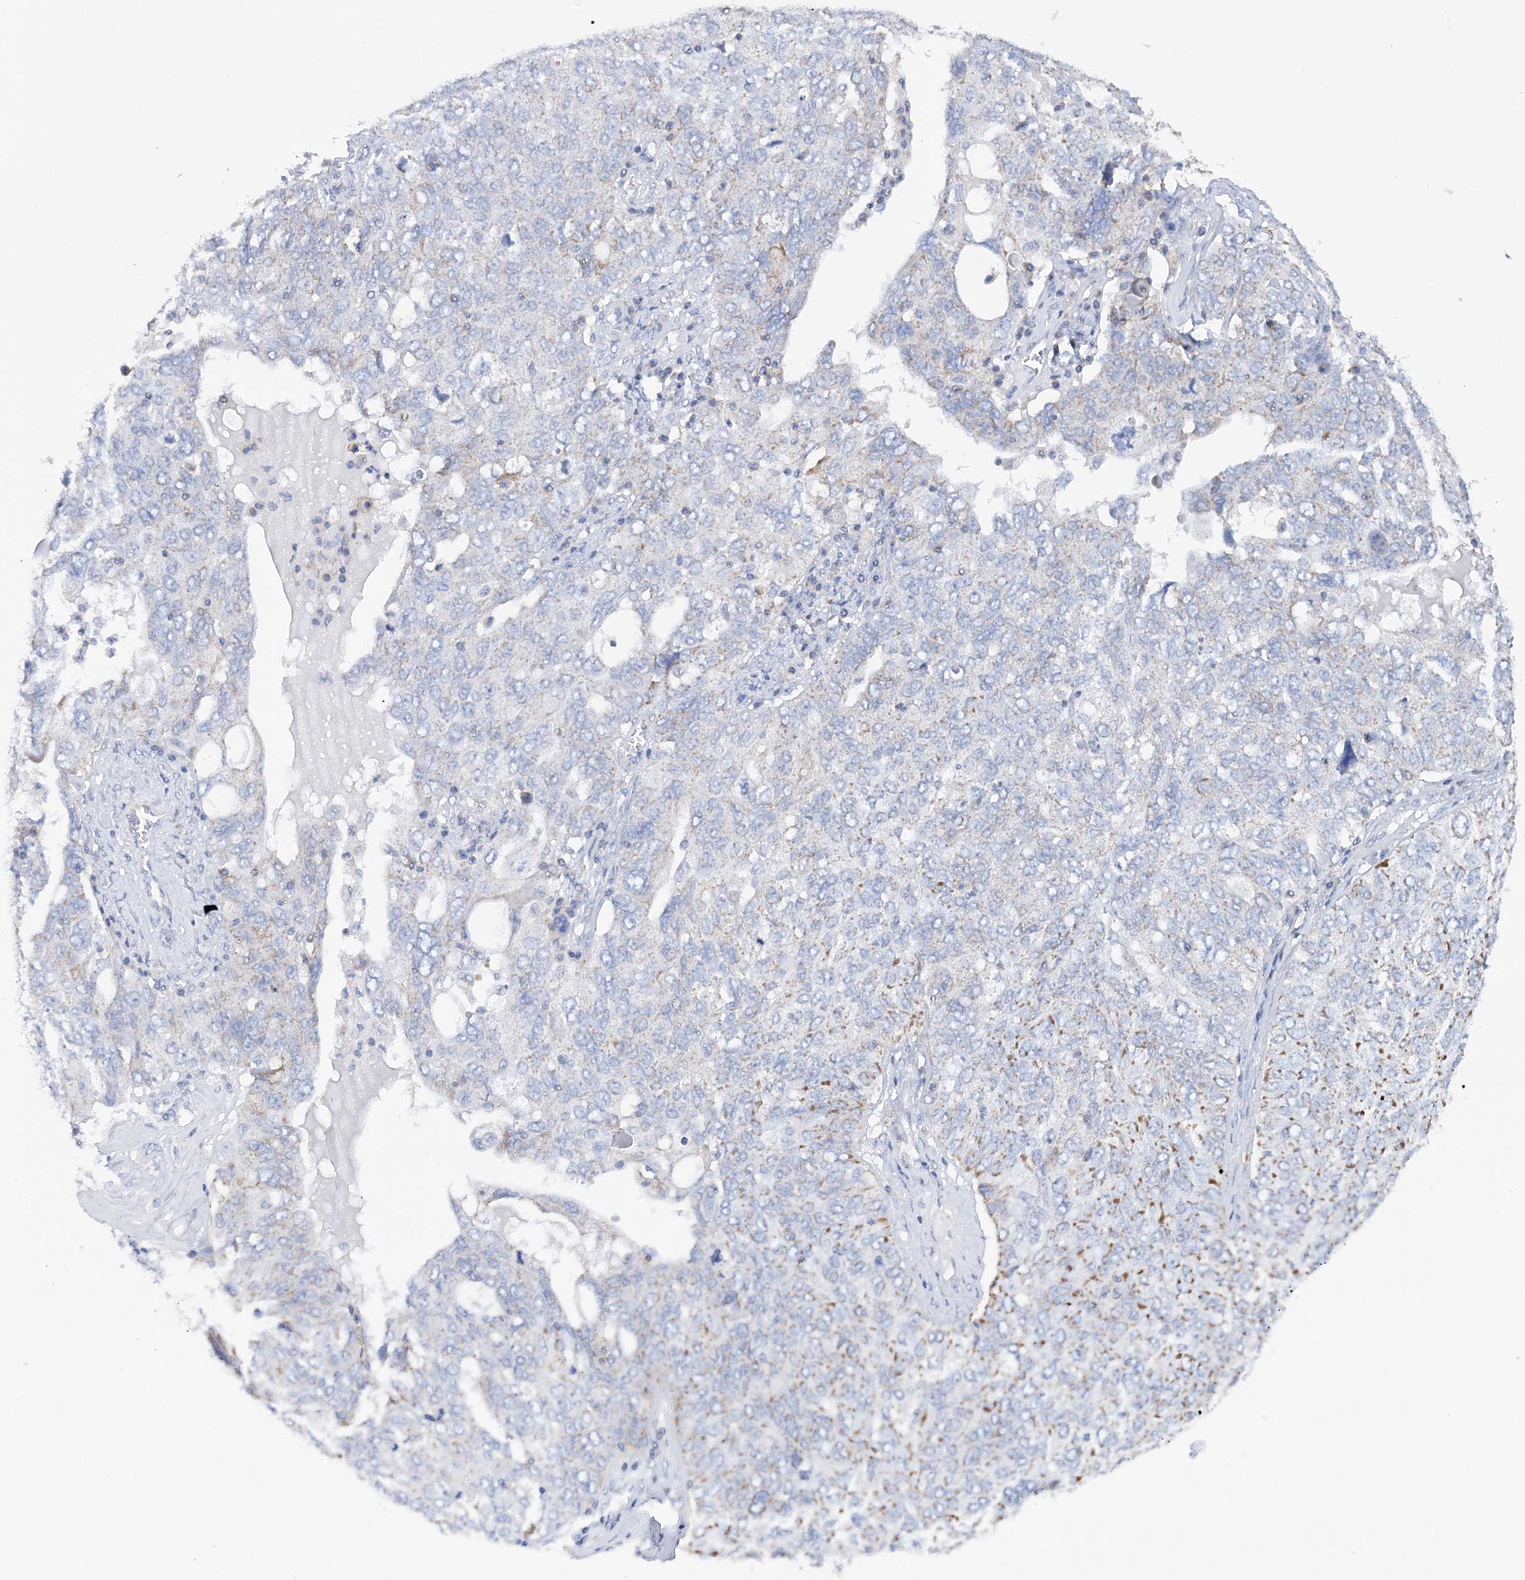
{"staining": {"intensity": "negative", "quantity": "none", "location": "none"}, "tissue": "ovarian cancer", "cell_type": "Tumor cells", "image_type": "cancer", "snomed": [{"axis": "morphology", "description": "Carcinoma, endometroid"}, {"axis": "topography", "description": "Ovary"}], "caption": "DAB immunohistochemical staining of human ovarian endometroid carcinoma displays no significant staining in tumor cells.", "gene": "TTC32", "patient": {"sex": "female", "age": 62}}